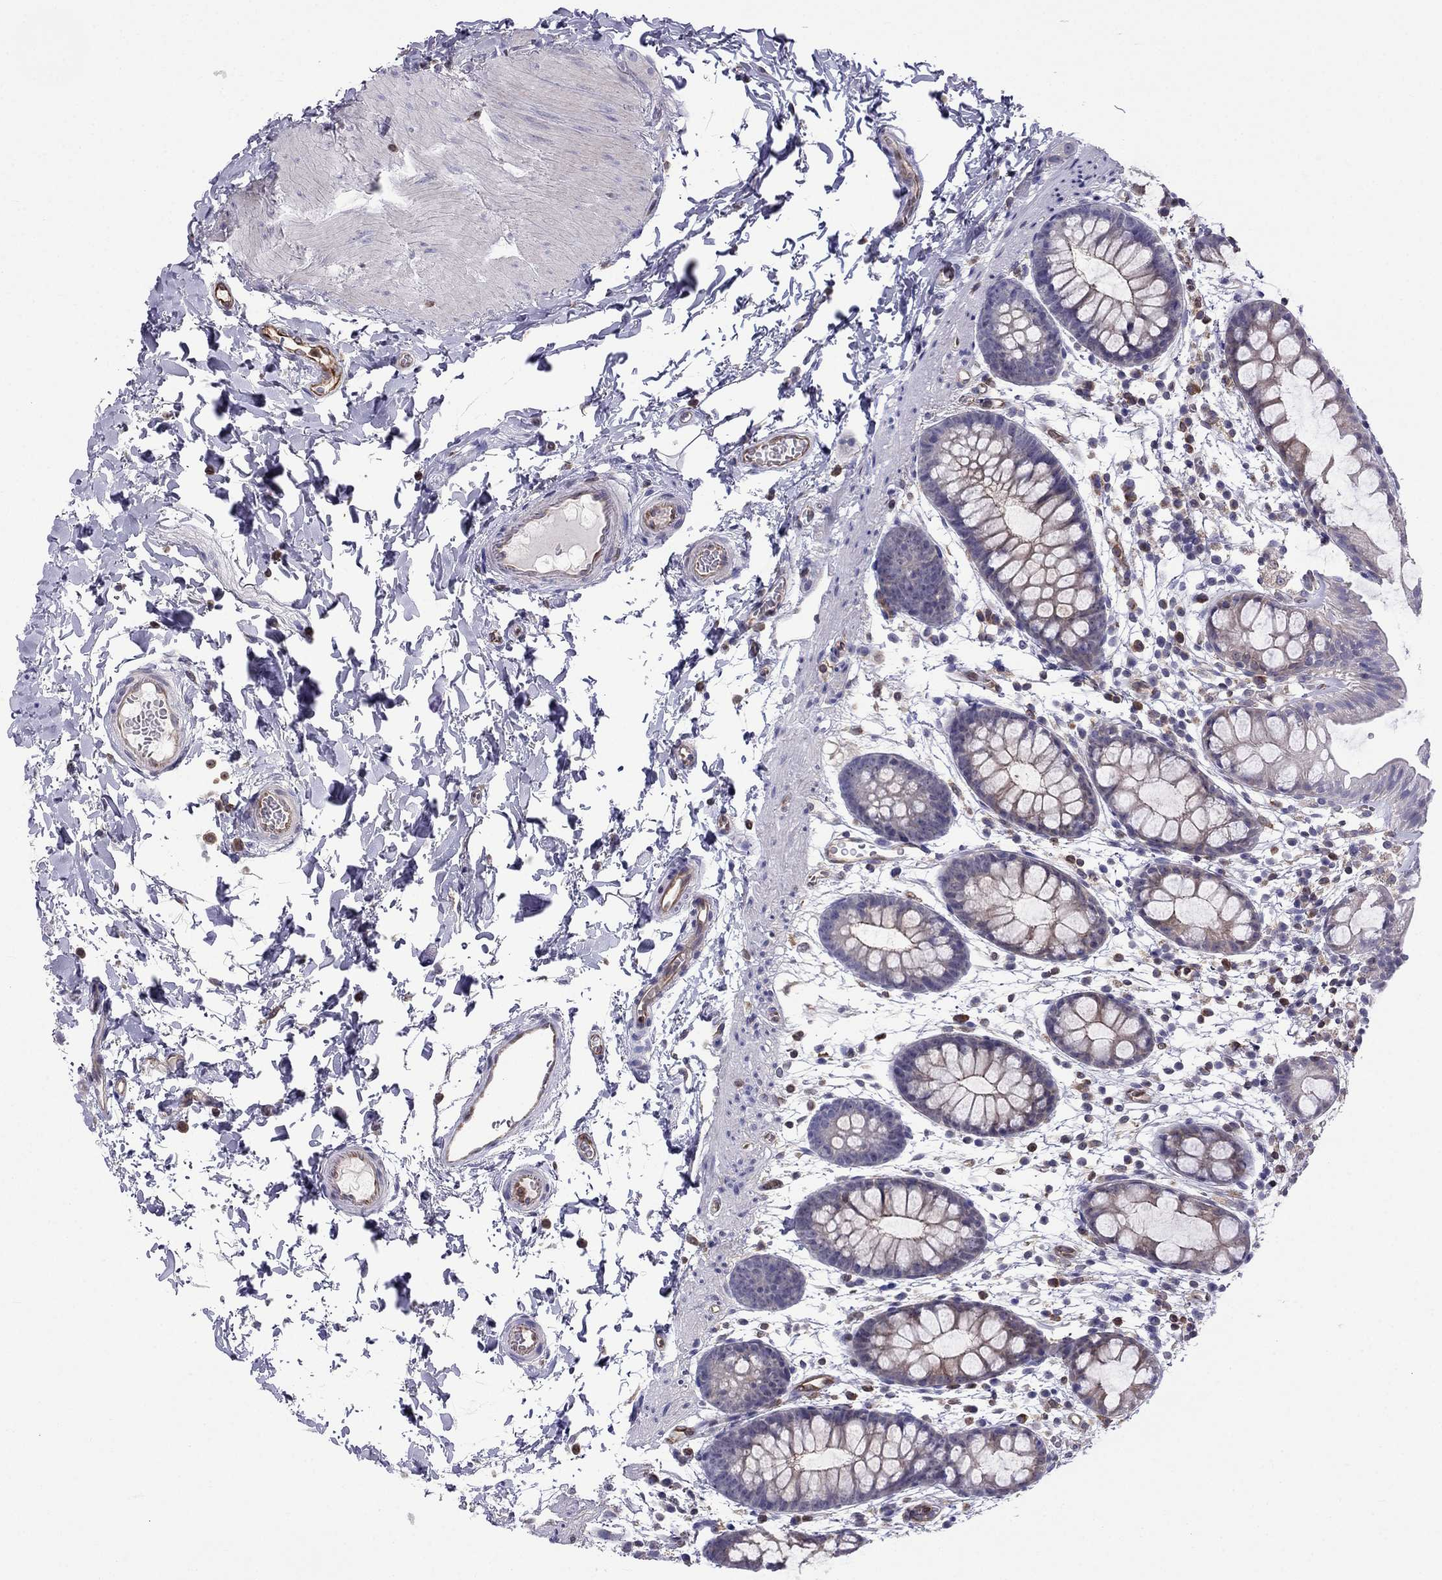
{"staining": {"intensity": "weak", "quantity": ">75%", "location": "cytoplasmic/membranous"}, "tissue": "rectum", "cell_type": "Glandular cells", "image_type": "normal", "snomed": [{"axis": "morphology", "description": "Normal tissue, NOS"}, {"axis": "topography", "description": "Rectum"}], "caption": "An image showing weak cytoplasmic/membranous expression in about >75% of glandular cells in benign rectum, as visualized by brown immunohistochemical staining.", "gene": "GNAL", "patient": {"sex": "male", "age": 57}}